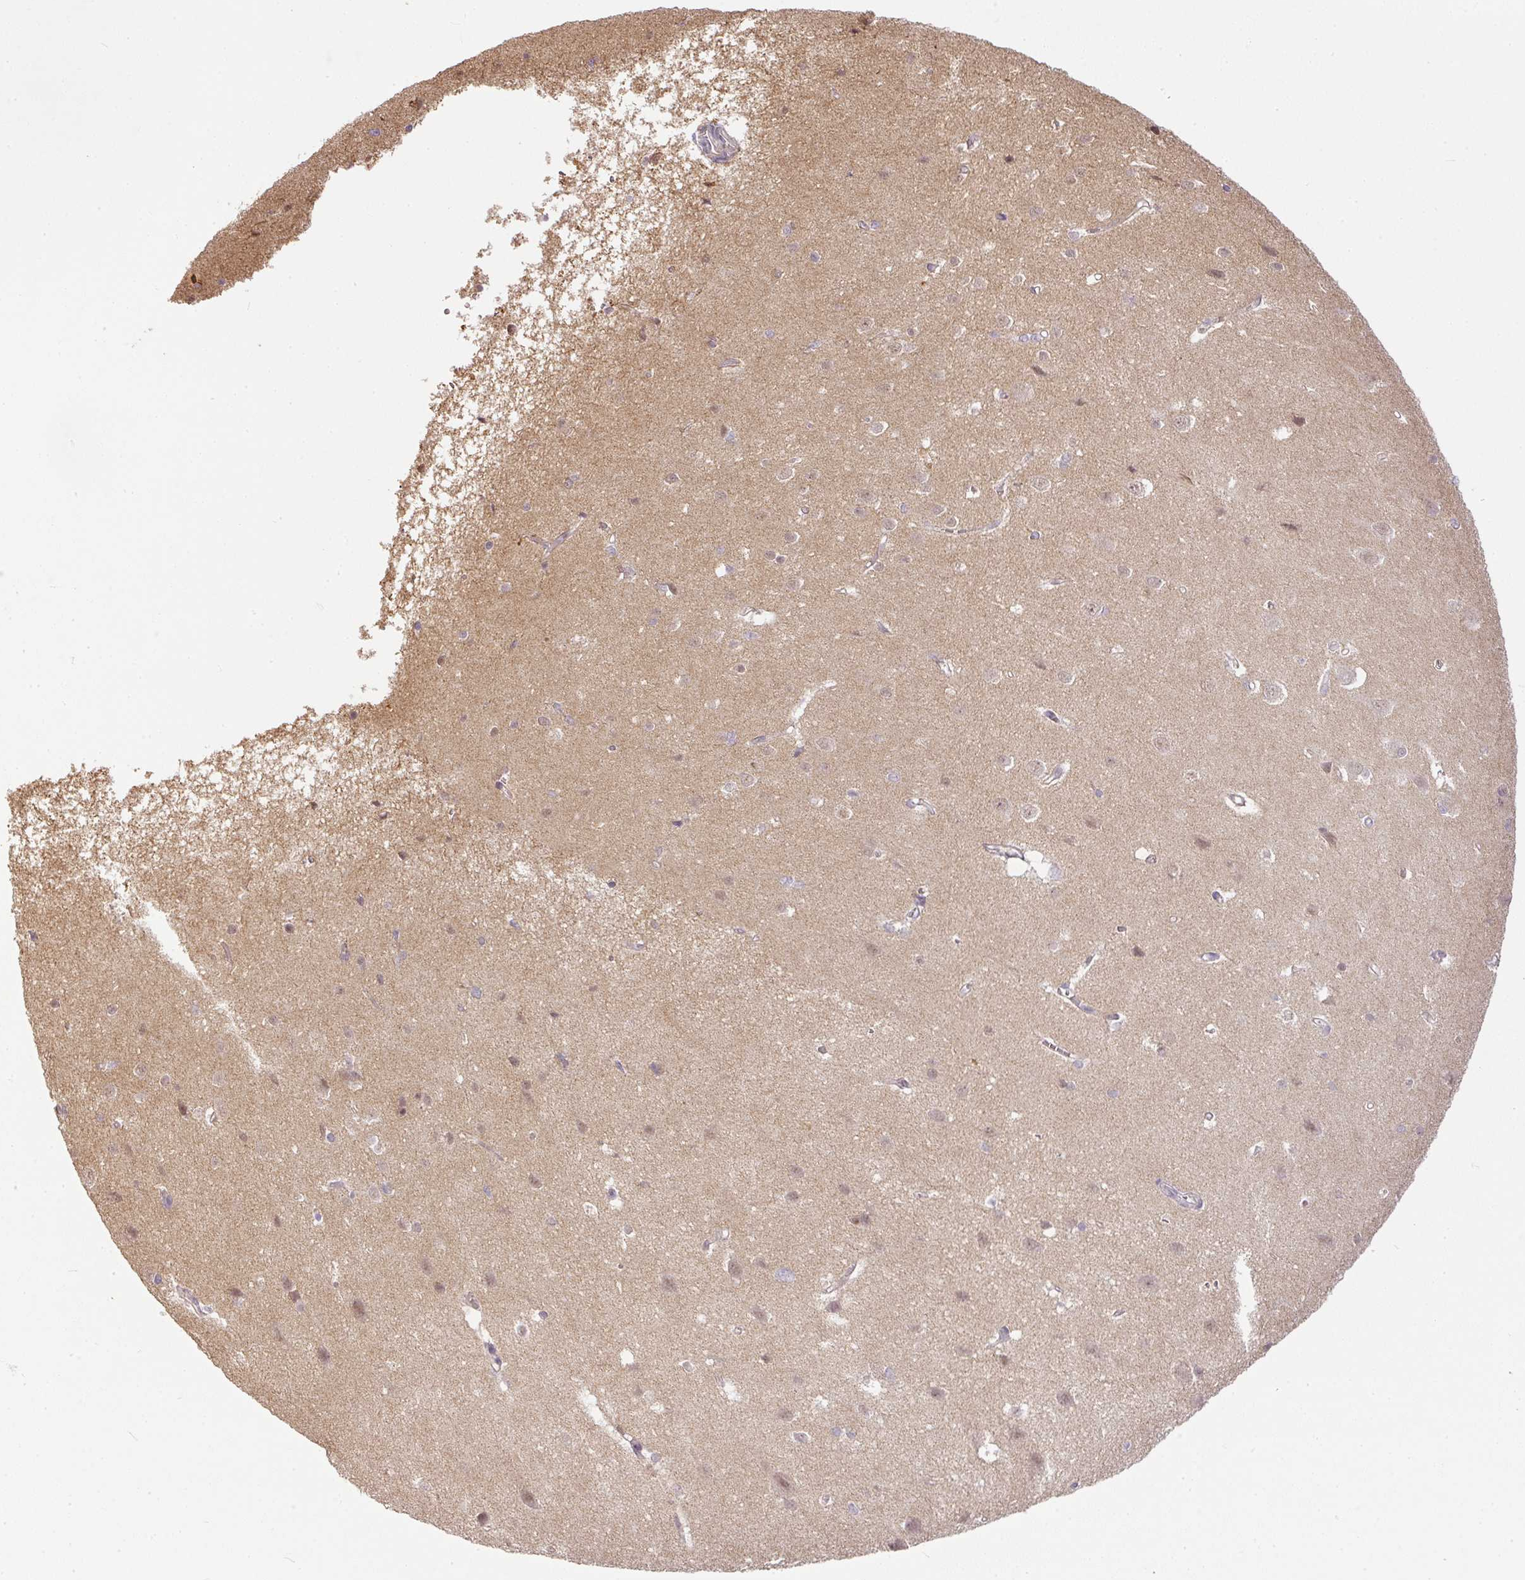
{"staining": {"intensity": "negative", "quantity": "none", "location": "none"}, "tissue": "cerebral cortex", "cell_type": "Endothelial cells", "image_type": "normal", "snomed": [{"axis": "morphology", "description": "Normal tissue, NOS"}, {"axis": "topography", "description": "Cerebral cortex"}], "caption": "DAB (3,3'-diaminobenzidine) immunohistochemical staining of unremarkable human cerebral cortex reveals no significant staining in endothelial cells.", "gene": "MYOM2", "patient": {"sex": "male", "age": 37}}